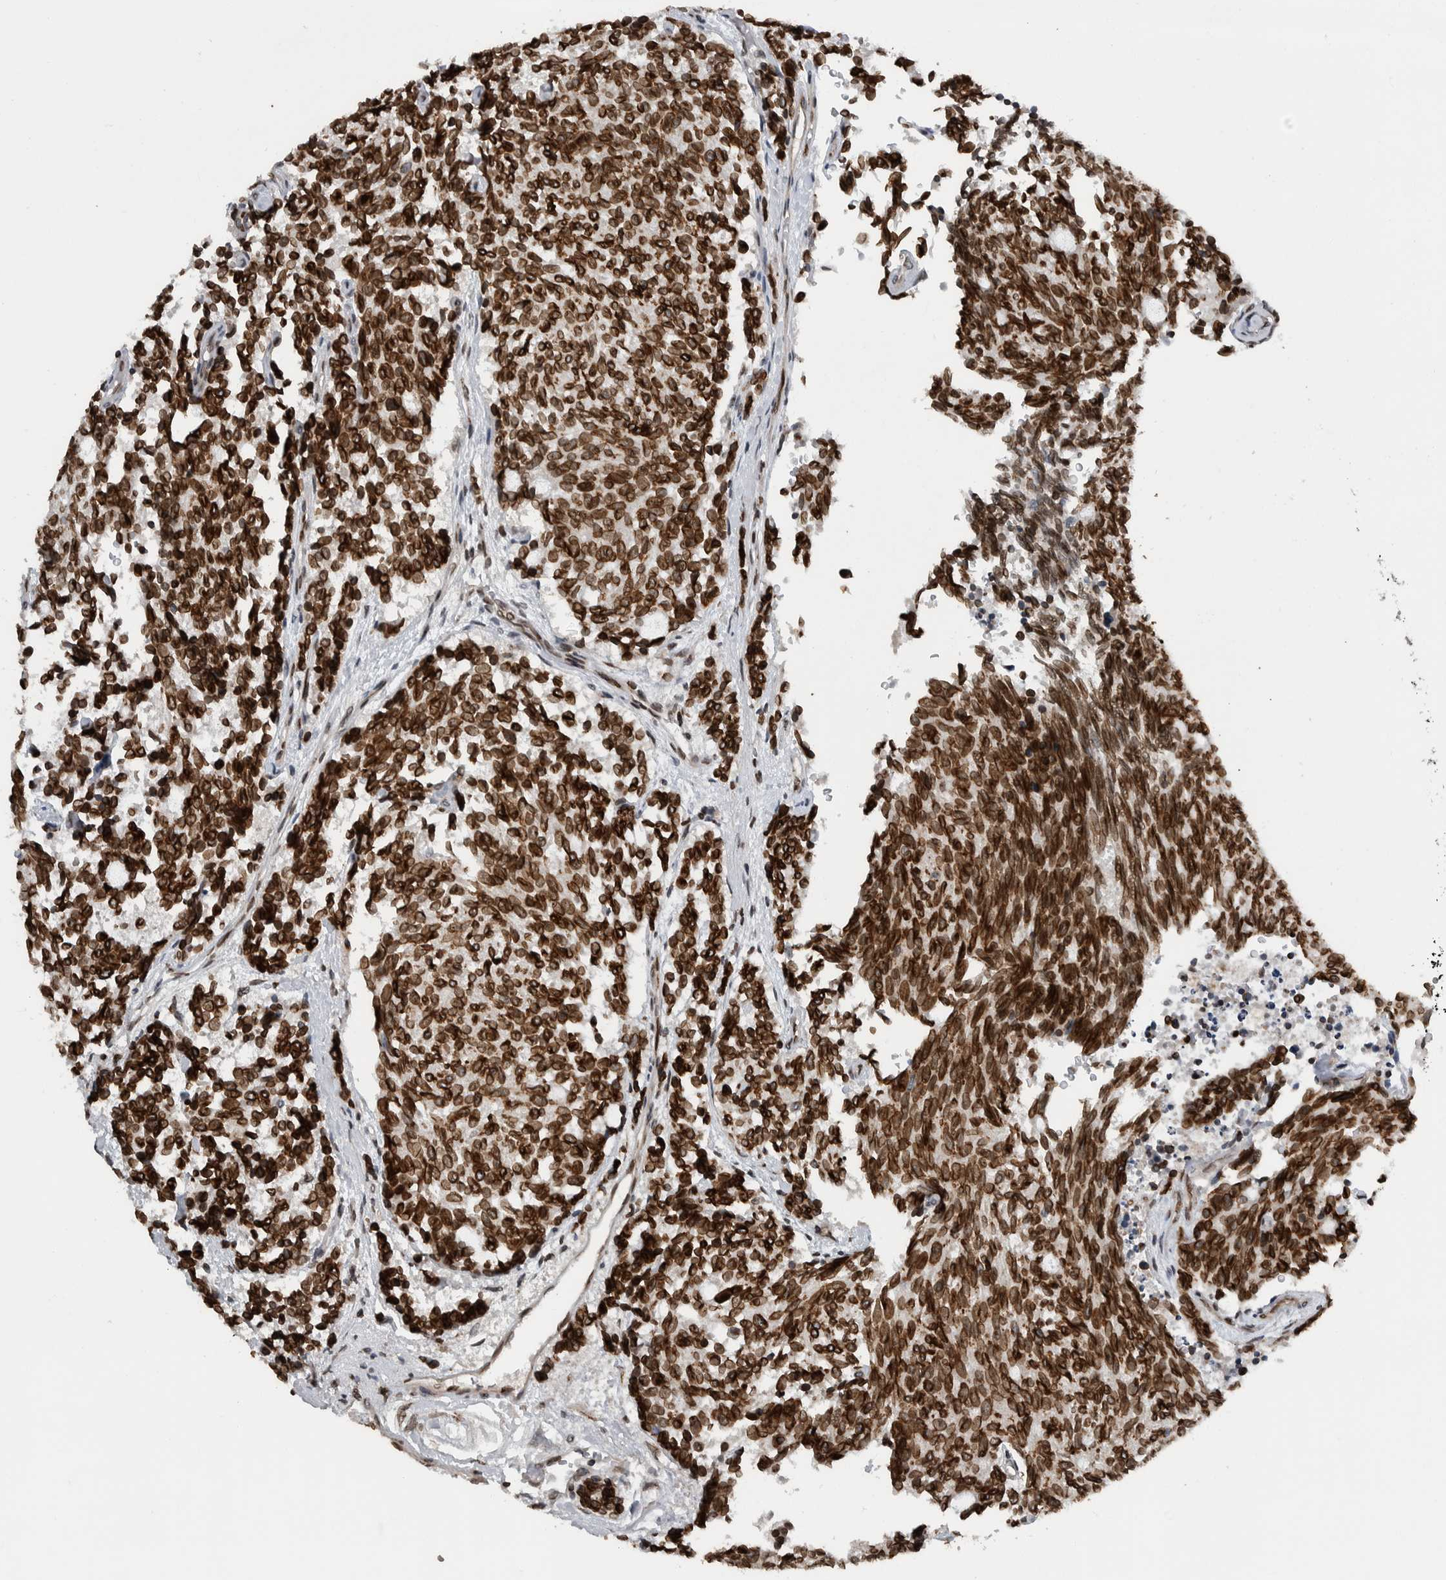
{"staining": {"intensity": "strong", "quantity": ">75%", "location": "cytoplasmic/membranous,nuclear"}, "tissue": "carcinoid", "cell_type": "Tumor cells", "image_type": "cancer", "snomed": [{"axis": "morphology", "description": "Carcinoid, malignant, NOS"}, {"axis": "topography", "description": "Pancreas"}], "caption": "Carcinoid tissue demonstrates strong cytoplasmic/membranous and nuclear positivity in approximately >75% of tumor cells, visualized by immunohistochemistry.", "gene": "FAM135B", "patient": {"sex": "female", "age": 54}}